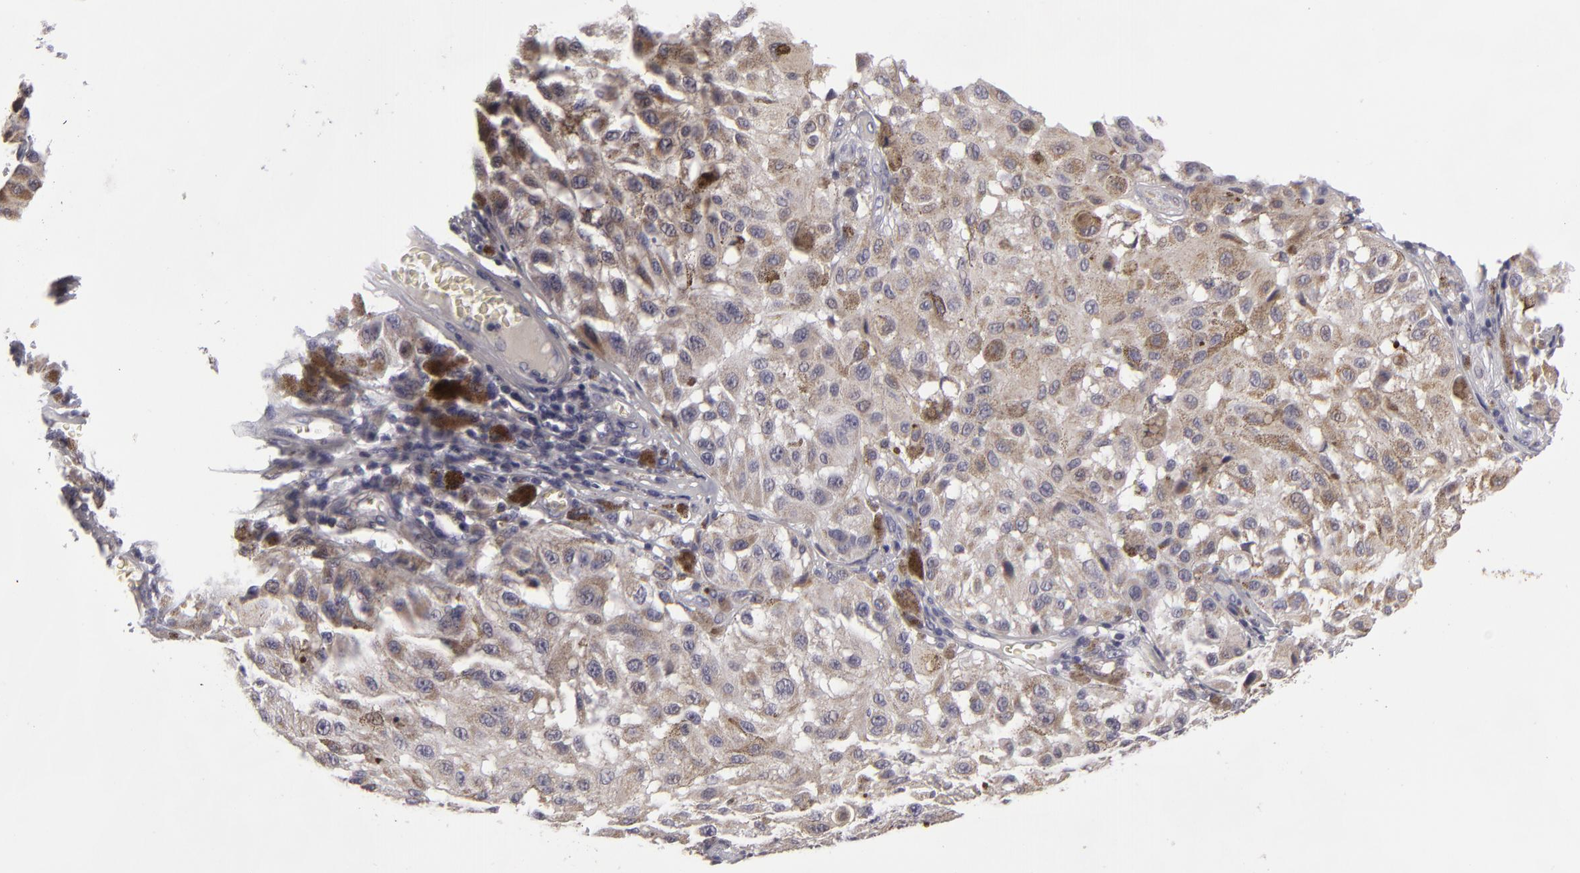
{"staining": {"intensity": "weak", "quantity": ">75%", "location": "cytoplasmic/membranous"}, "tissue": "melanoma", "cell_type": "Tumor cells", "image_type": "cancer", "snomed": [{"axis": "morphology", "description": "Malignant melanoma, NOS"}, {"axis": "topography", "description": "Skin"}], "caption": "Human malignant melanoma stained for a protein (brown) displays weak cytoplasmic/membranous positive expression in about >75% of tumor cells.", "gene": "ATP2B3", "patient": {"sex": "female", "age": 64}}